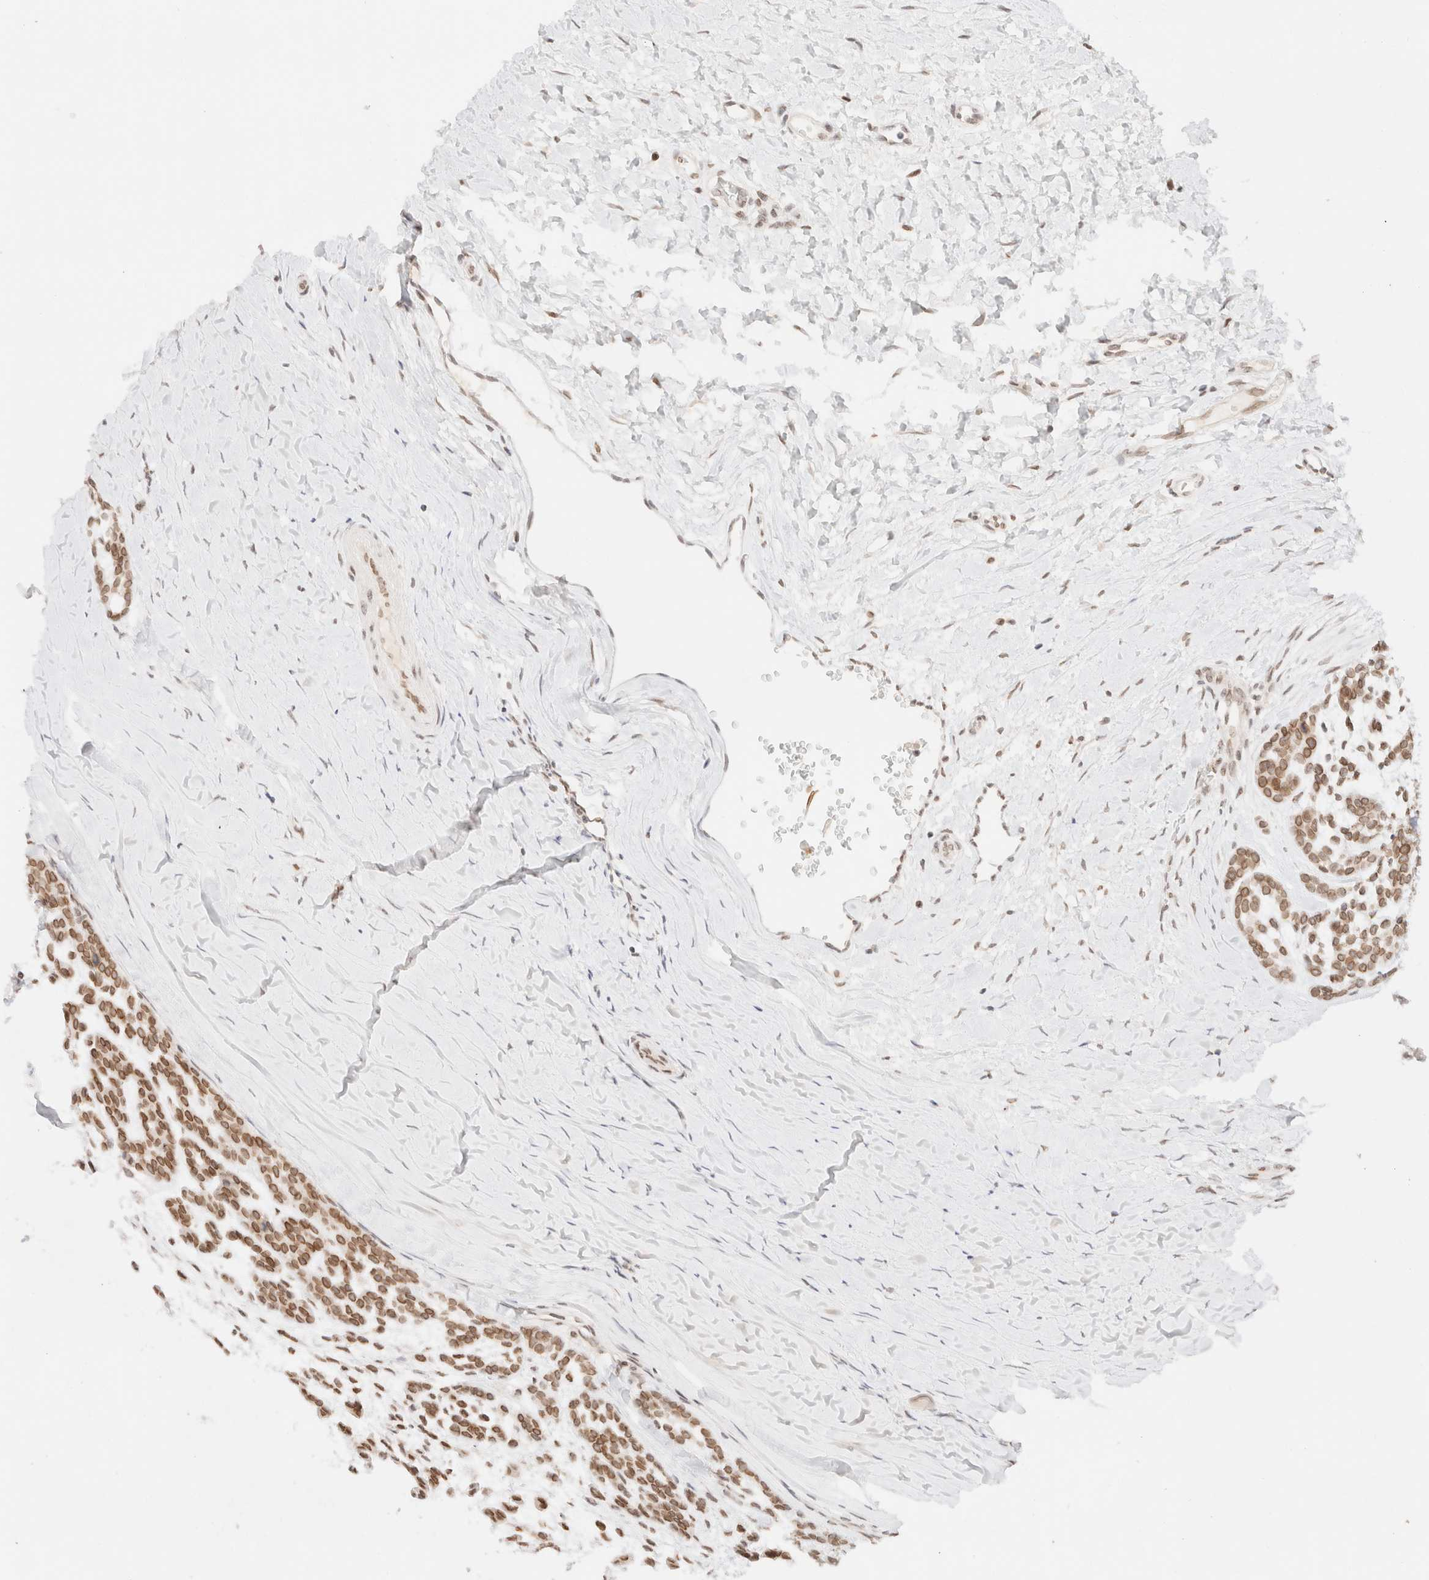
{"staining": {"intensity": "moderate", "quantity": ">75%", "location": "cytoplasmic/membranous,nuclear"}, "tissue": "head and neck cancer", "cell_type": "Tumor cells", "image_type": "cancer", "snomed": [{"axis": "morphology", "description": "Adenocarcinoma, NOS"}, {"axis": "morphology", "description": "Adenoma, NOS"}, {"axis": "topography", "description": "Head-Neck"}], "caption": "Immunohistochemistry (IHC) image of neoplastic tissue: human head and neck adenocarcinoma stained using immunohistochemistry (IHC) reveals medium levels of moderate protein expression localized specifically in the cytoplasmic/membranous and nuclear of tumor cells, appearing as a cytoplasmic/membranous and nuclear brown color.", "gene": "ZNF770", "patient": {"sex": "female", "age": 55}}